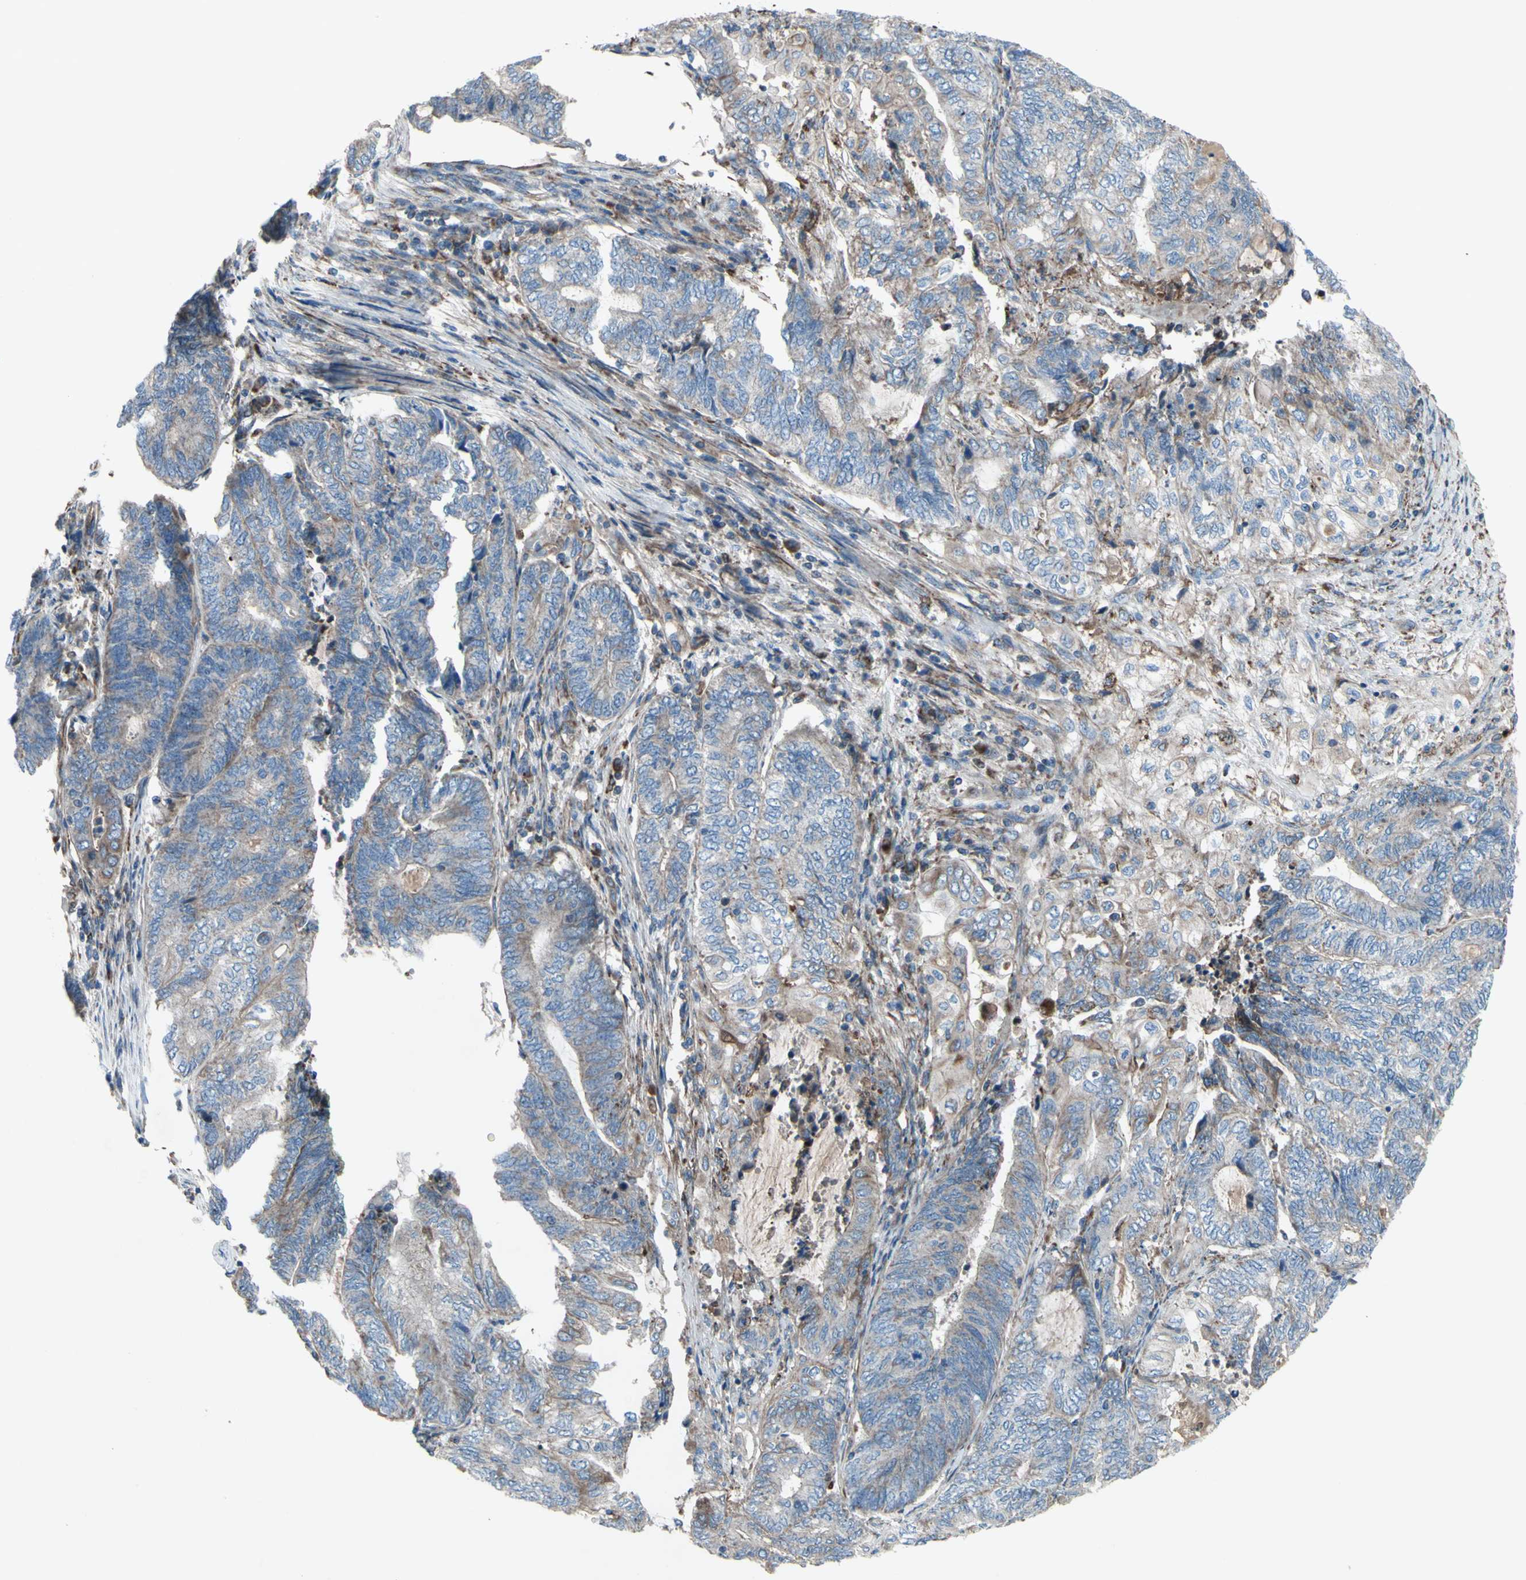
{"staining": {"intensity": "weak", "quantity": "25%-75%", "location": "cytoplasmic/membranous"}, "tissue": "endometrial cancer", "cell_type": "Tumor cells", "image_type": "cancer", "snomed": [{"axis": "morphology", "description": "Adenocarcinoma, NOS"}, {"axis": "topography", "description": "Uterus"}, {"axis": "topography", "description": "Endometrium"}], "caption": "Adenocarcinoma (endometrial) stained for a protein (brown) demonstrates weak cytoplasmic/membranous positive expression in approximately 25%-75% of tumor cells.", "gene": "EMC7", "patient": {"sex": "female", "age": 70}}